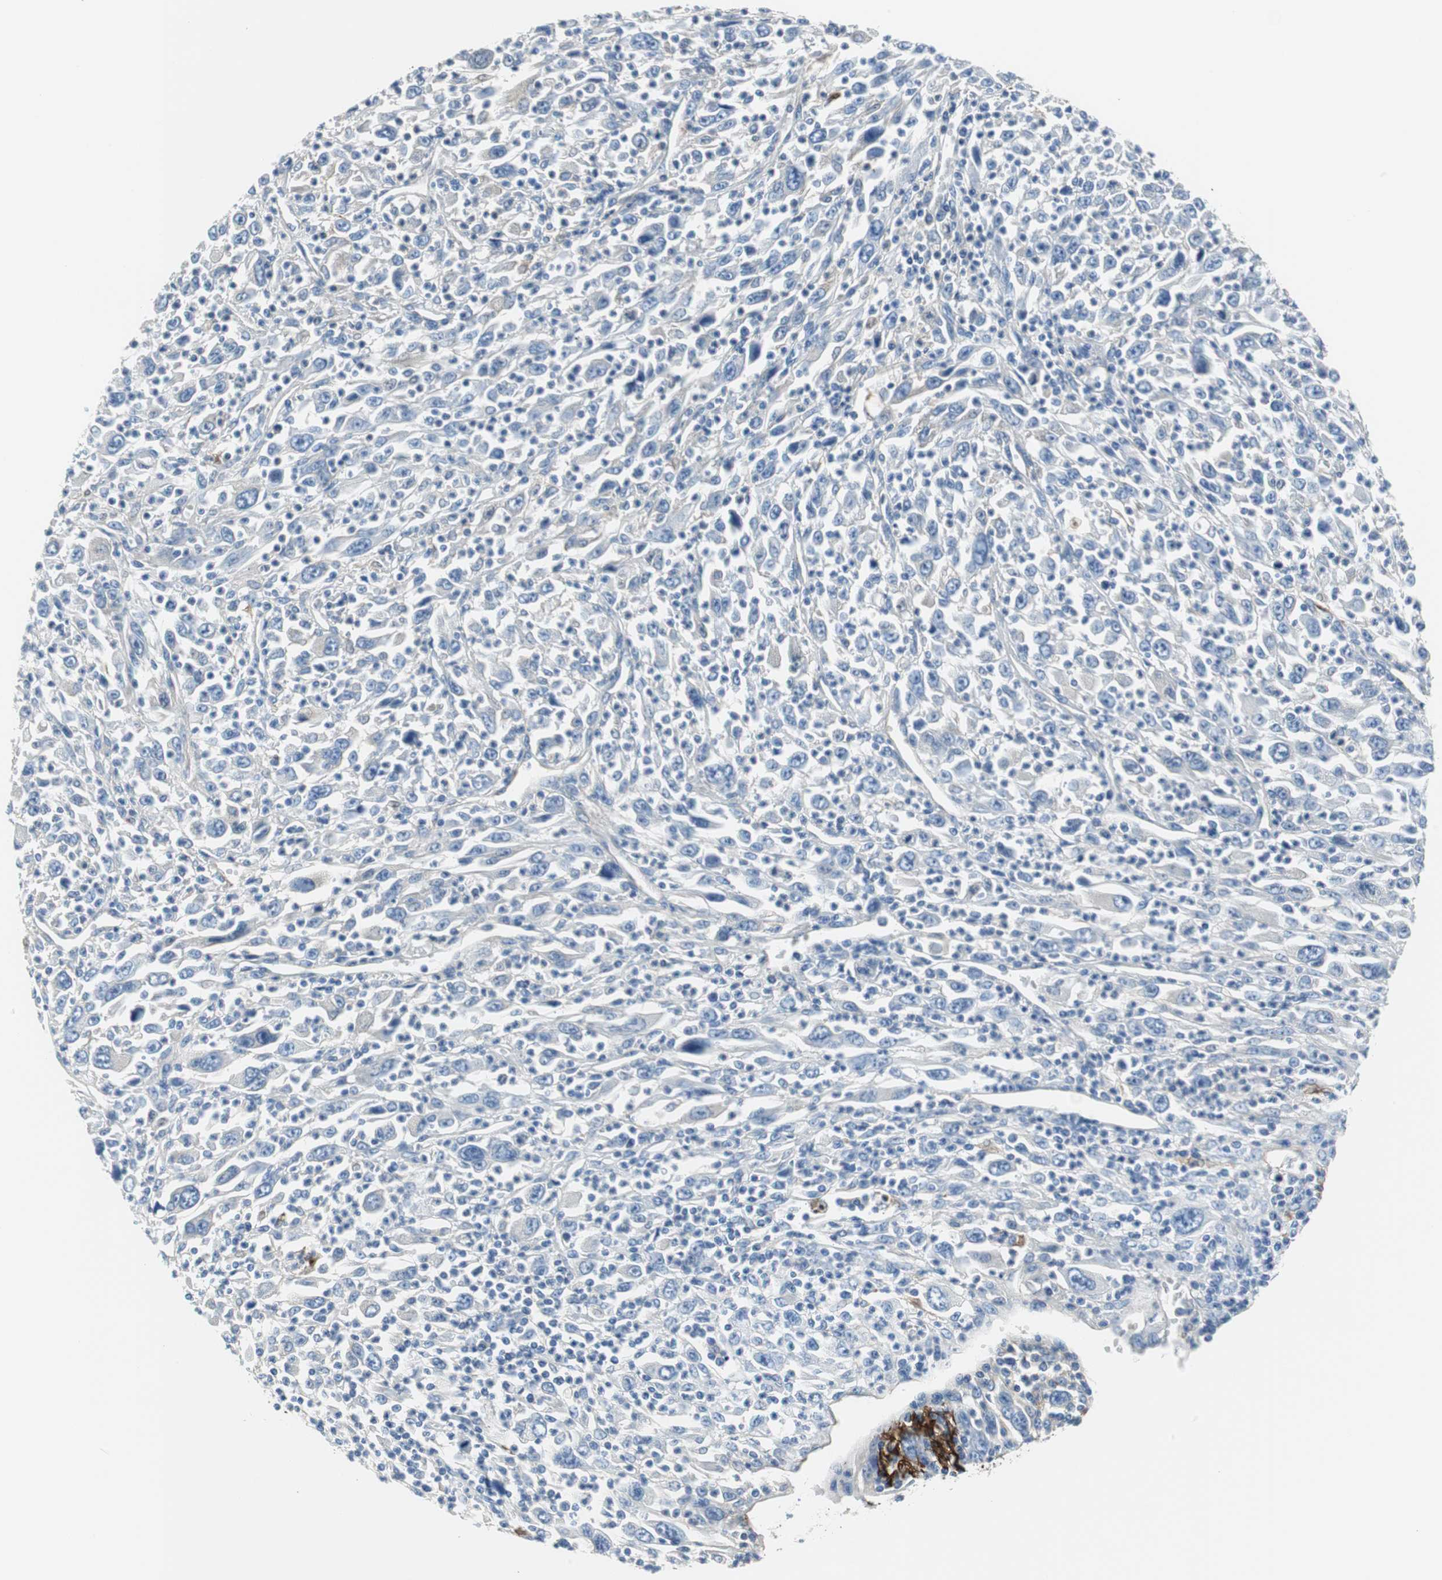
{"staining": {"intensity": "negative", "quantity": "none", "location": "none"}, "tissue": "melanoma", "cell_type": "Tumor cells", "image_type": "cancer", "snomed": [{"axis": "morphology", "description": "Malignant melanoma, Metastatic site"}, {"axis": "topography", "description": "Skin"}], "caption": "Malignant melanoma (metastatic site) stained for a protein using IHC reveals no expression tumor cells.", "gene": "APCS", "patient": {"sex": "female", "age": 56}}